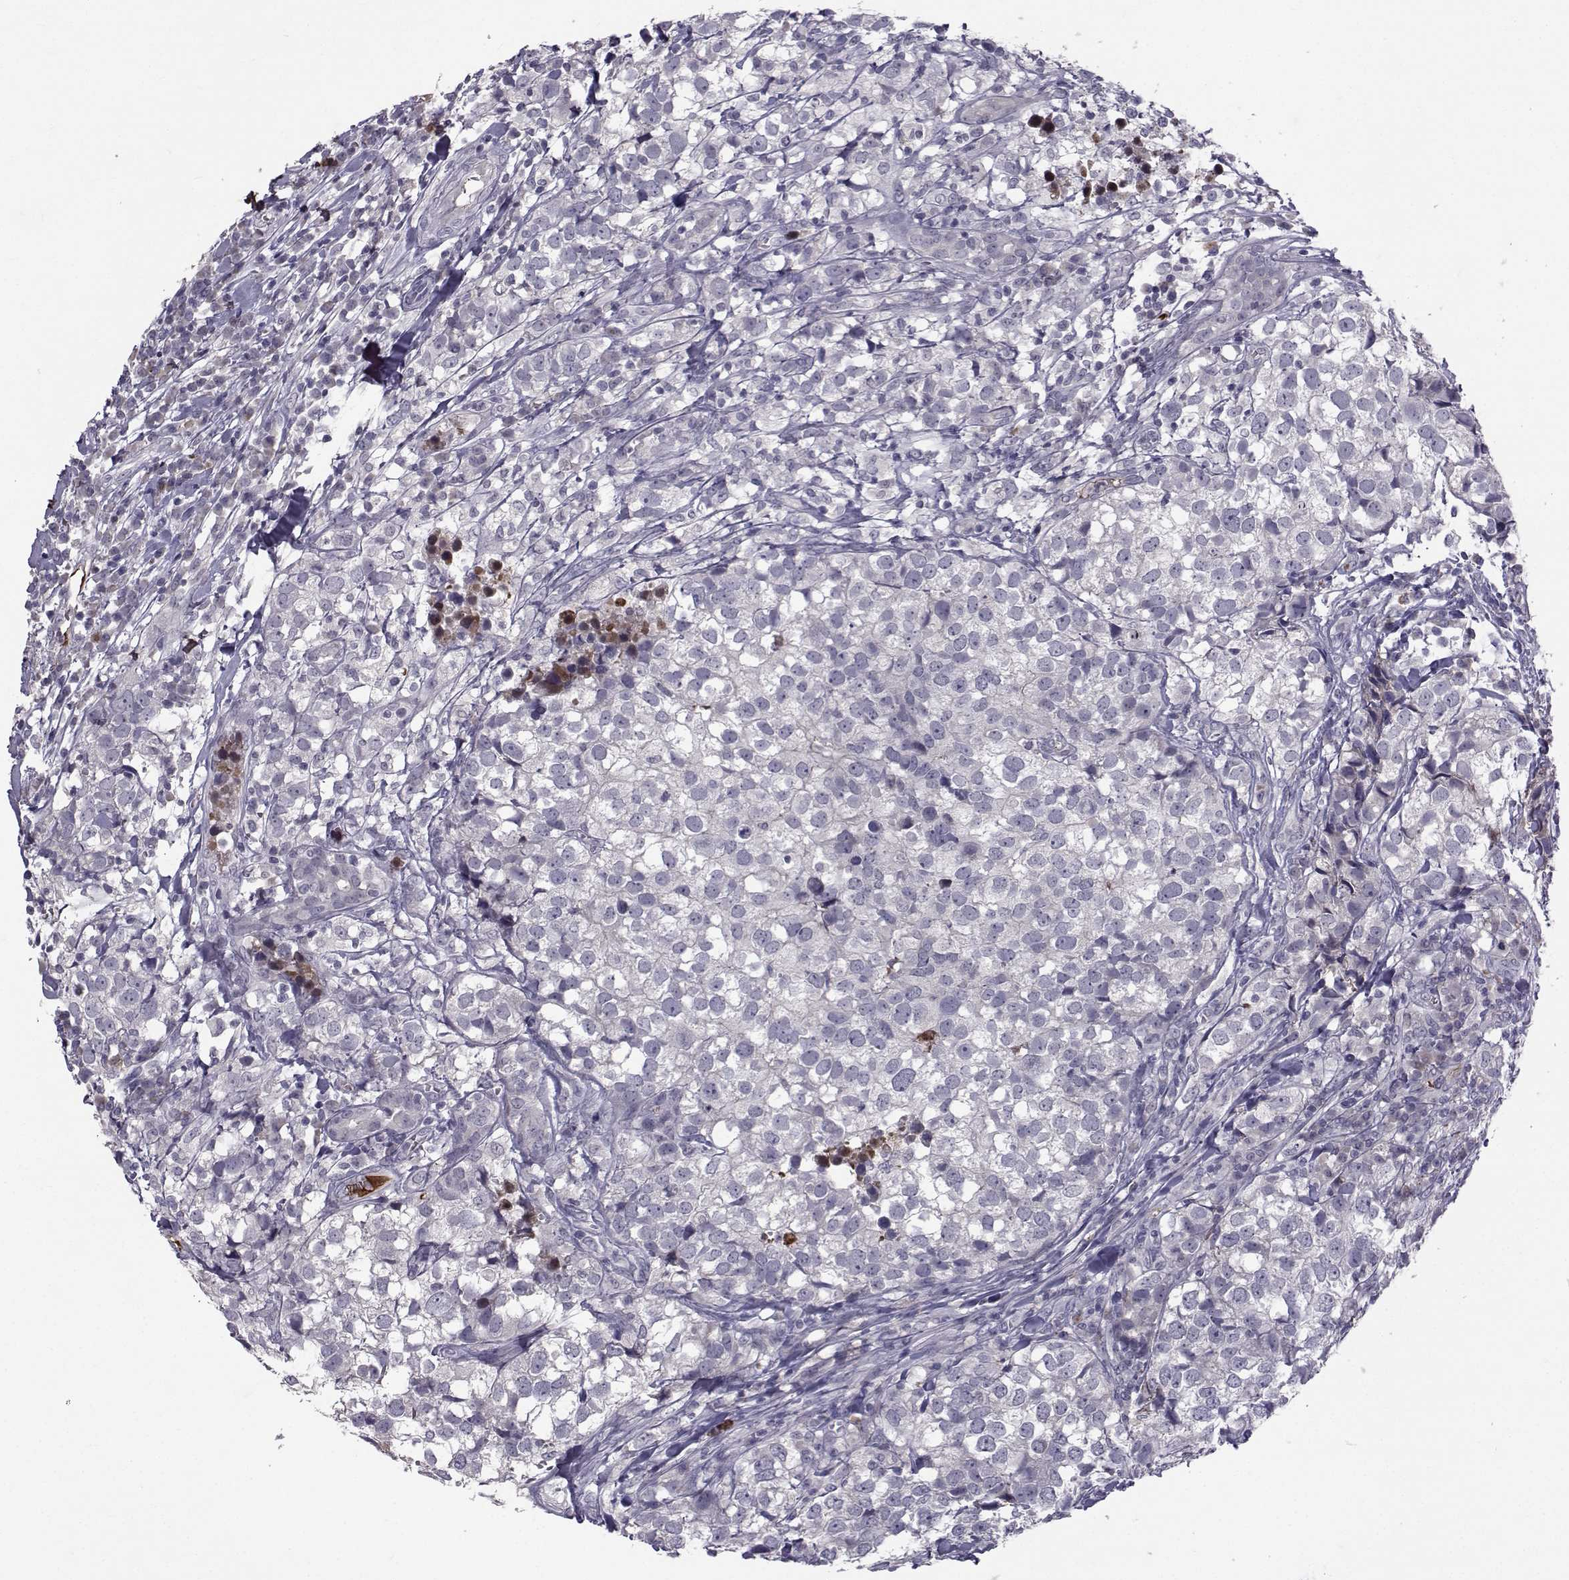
{"staining": {"intensity": "negative", "quantity": "none", "location": "none"}, "tissue": "breast cancer", "cell_type": "Tumor cells", "image_type": "cancer", "snomed": [{"axis": "morphology", "description": "Duct carcinoma"}, {"axis": "topography", "description": "Breast"}], "caption": "Immunohistochemistry image of human invasive ductal carcinoma (breast) stained for a protein (brown), which displays no expression in tumor cells. Brightfield microscopy of immunohistochemistry stained with DAB (3,3'-diaminobenzidine) (brown) and hematoxylin (blue), captured at high magnification.", "gene": "TNFRSF11B", "patient": {"sex": "female", "age": 30}}